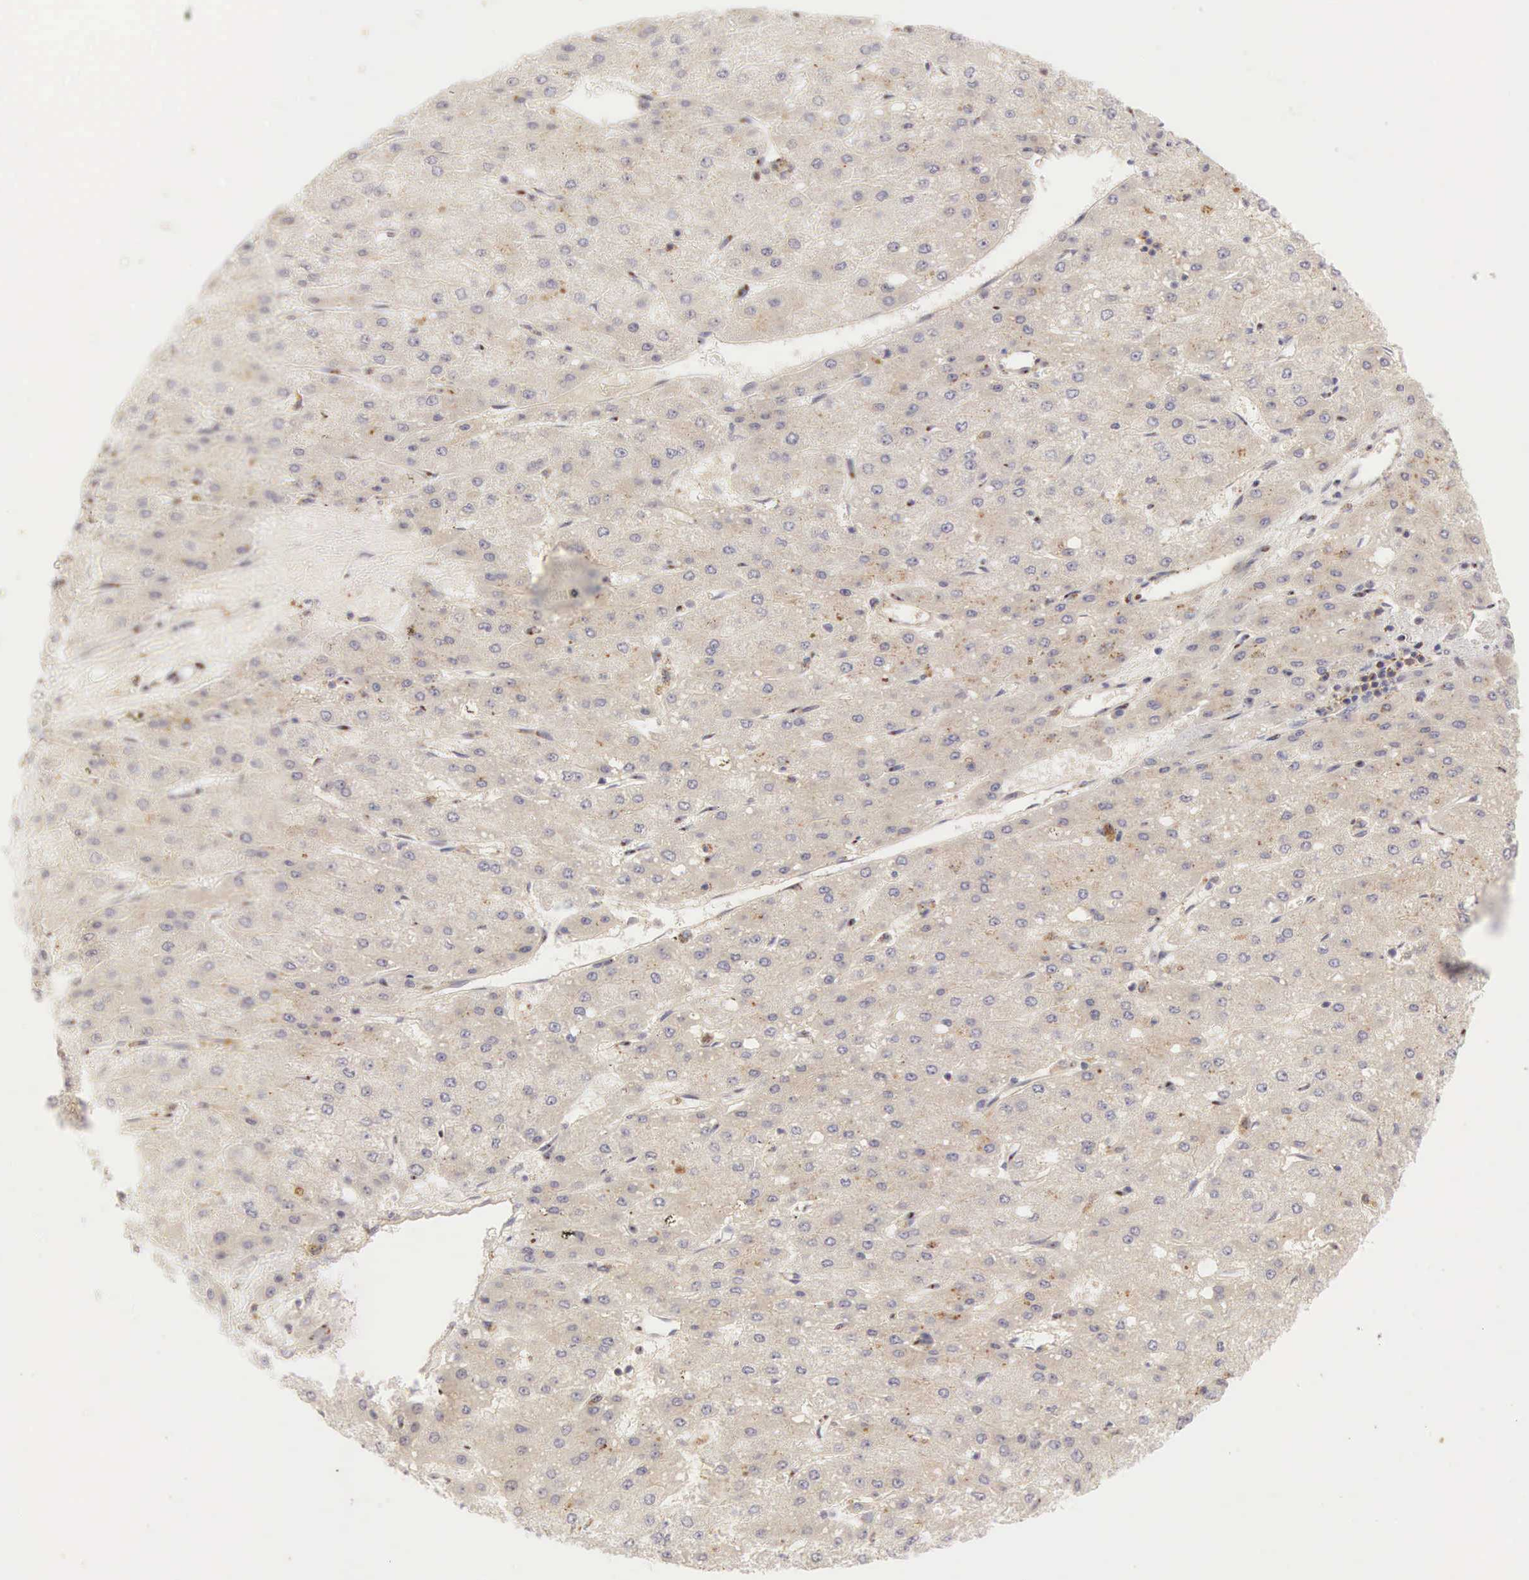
{"staining": {"intensity": "negative", "quantity": "none", "location": "none"}, "tissue": "liver cancer", "cell_type": "Tumor cells", "image_type": "cancer", "snomed": [{"axis": "morphology", "description": "Carcinoma, Hepatocellular, NOS"}, {"axis": "topography", "description": "Liver"}], "caption": "Liver cancer stained for a protein using immunohistochemistry exhibits no expression tumor cells.", "gene": "CD1A", "patient": {"sex": "female", "age": 52}}